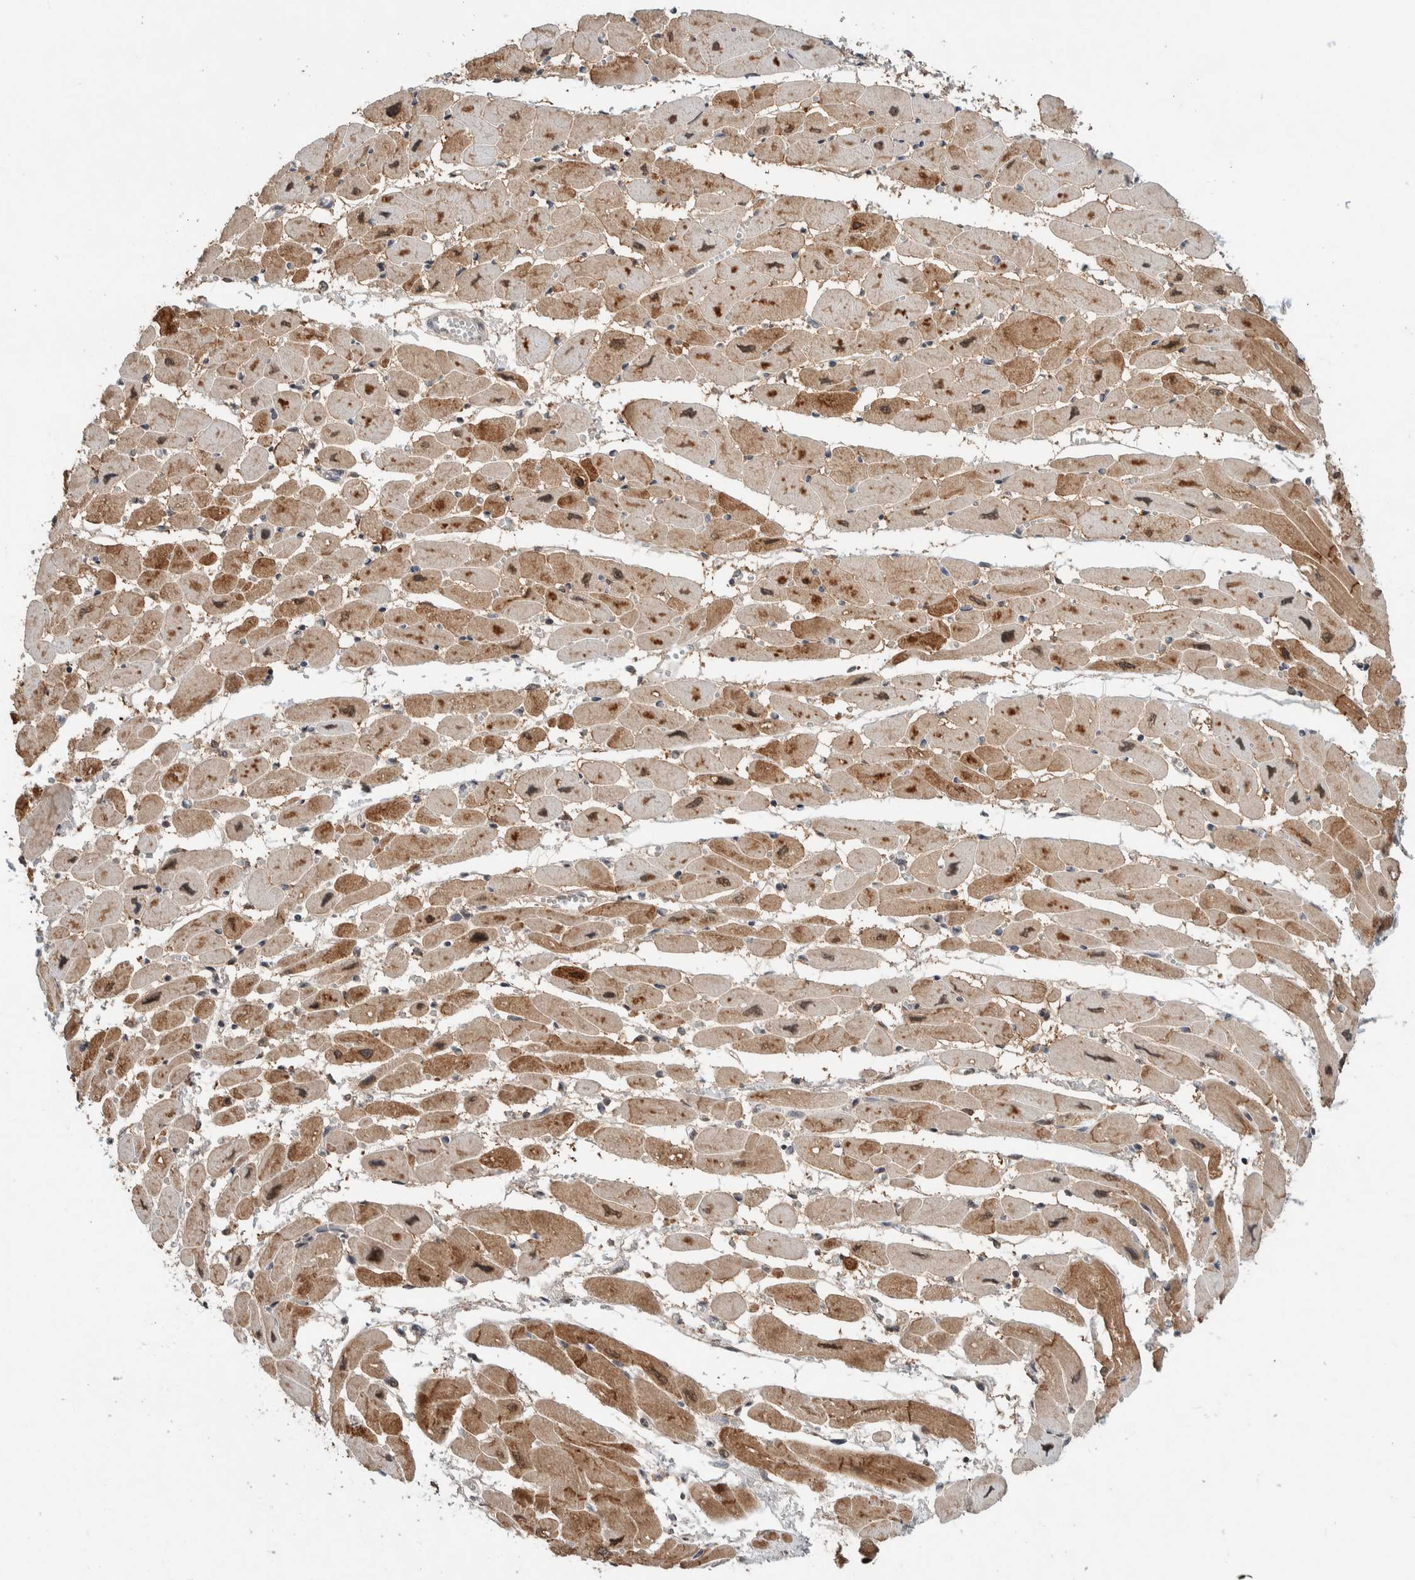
{"staining": {"intensity": "strong", "quantity": ">75%", "location": "cytoplasmic/membranous,nuclear"}, "tissue": "heart muscle", "cell_type": "Cardiomyocytes", "image_type": "normal", "snomed": [{"axis": "morphology", "description": "Normal tissue, NOS"}, {"axis": "topography", "description": "Heart"}], "caption": "High-magnification brightfield microscopy of normal heart muscle stained with DAB (brown) and counterstained with hematoxylin (blue). cardiomyocytes exhibit strong cytoplasmic/membranous,nuclear expression is identified in about>75% of cells.", "gene": "TNRC18", "patient": {"sex": "female", "age": 54}}